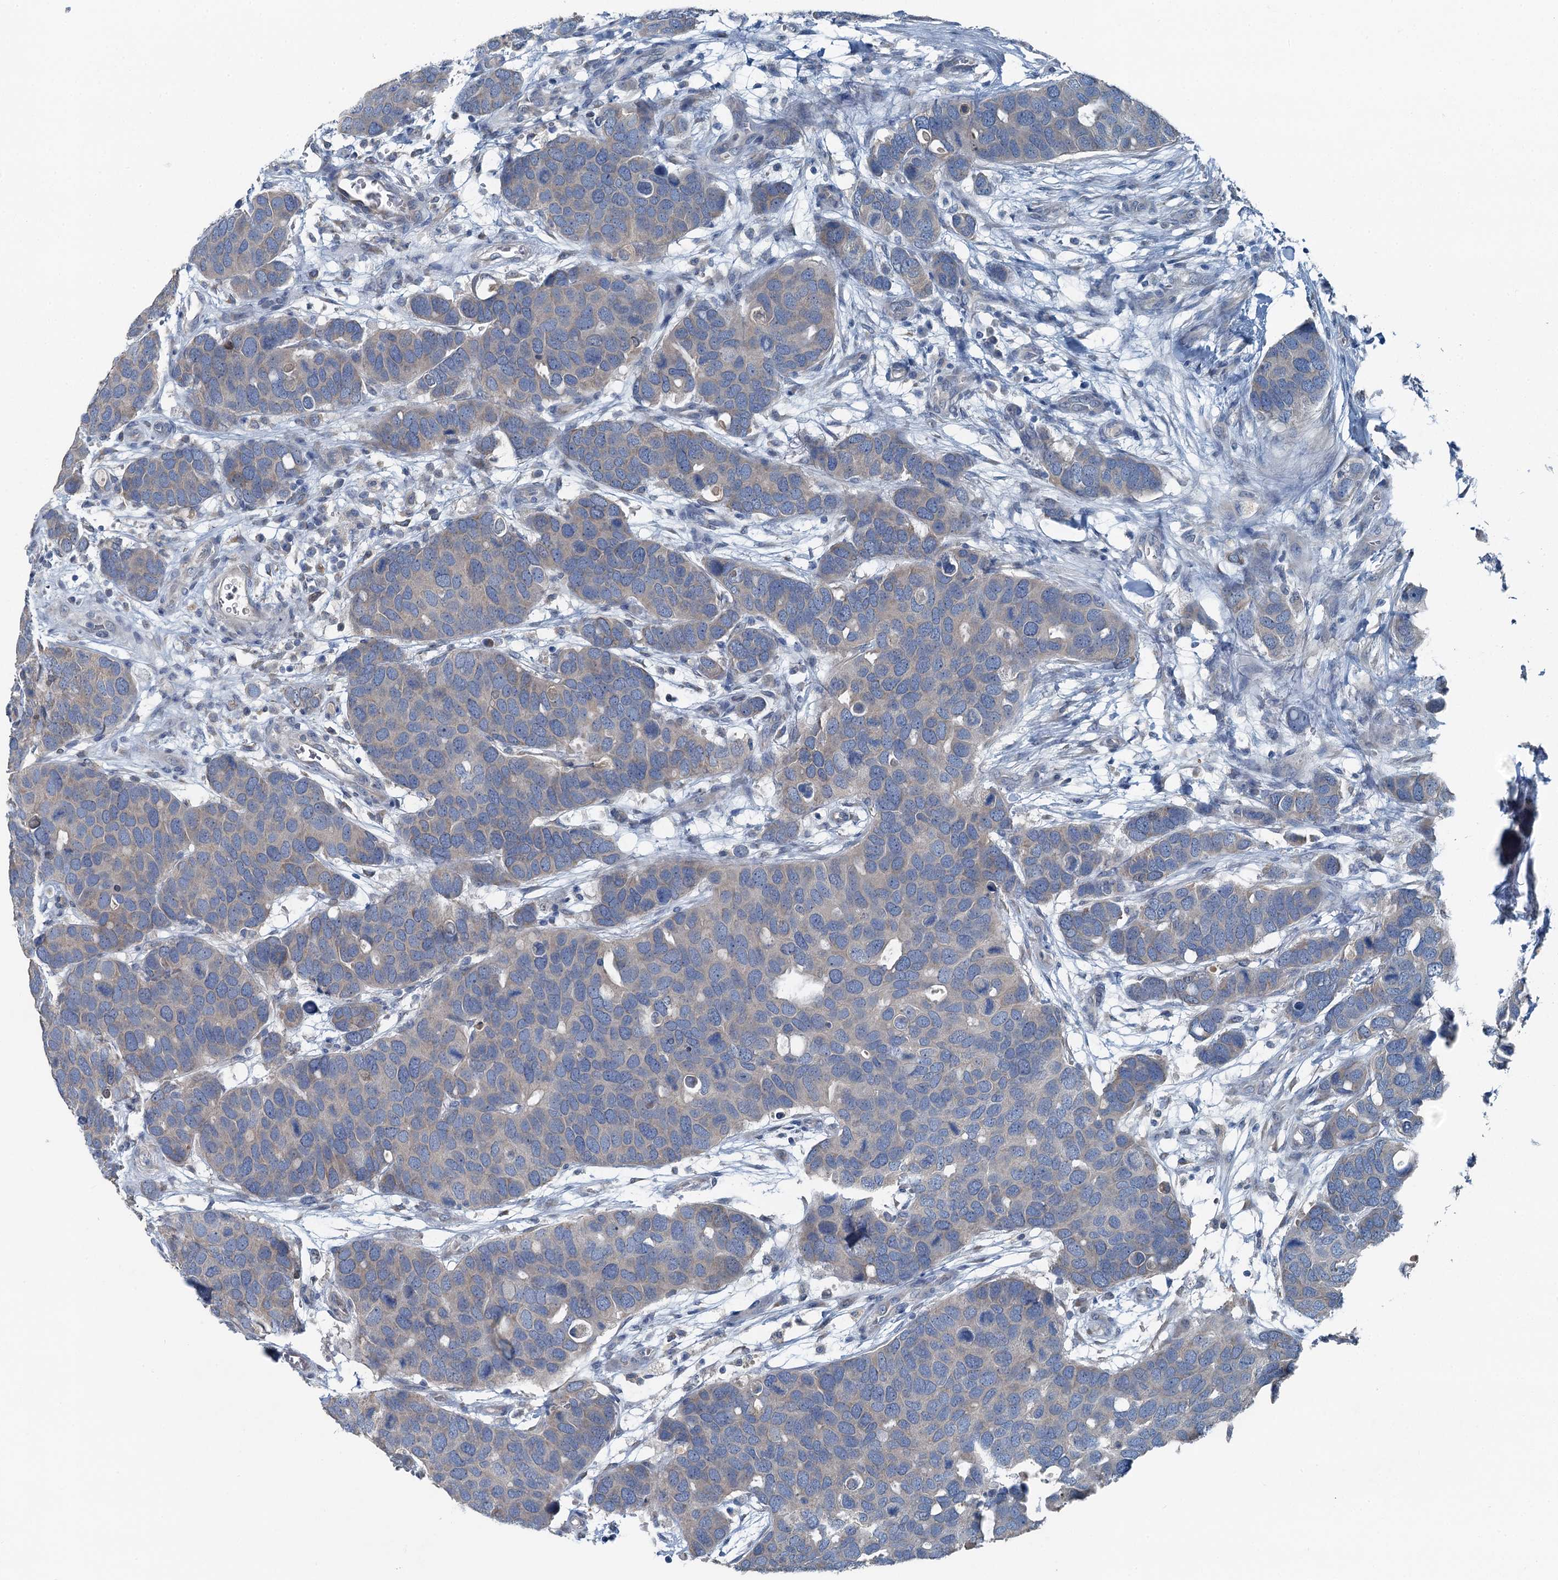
{"staining": {"intensity": "negative", "quantity": "none", "location": "none"}, "tissue": "breast cancer", "cell_type": "Tumor cells", "image_type": "cancer", "snomed": [{"axis": "morphology", "description": "Duct carcinoma"}, {"axis": "topography", "description": "Breast"}], "caption": "DAB immunohistochemical staining of breast invasive ductal carcinoma exhibits no significant expression in tumor cells.", "gene": "C6orf120", "patient": {"sex": "female", "age": 83}}